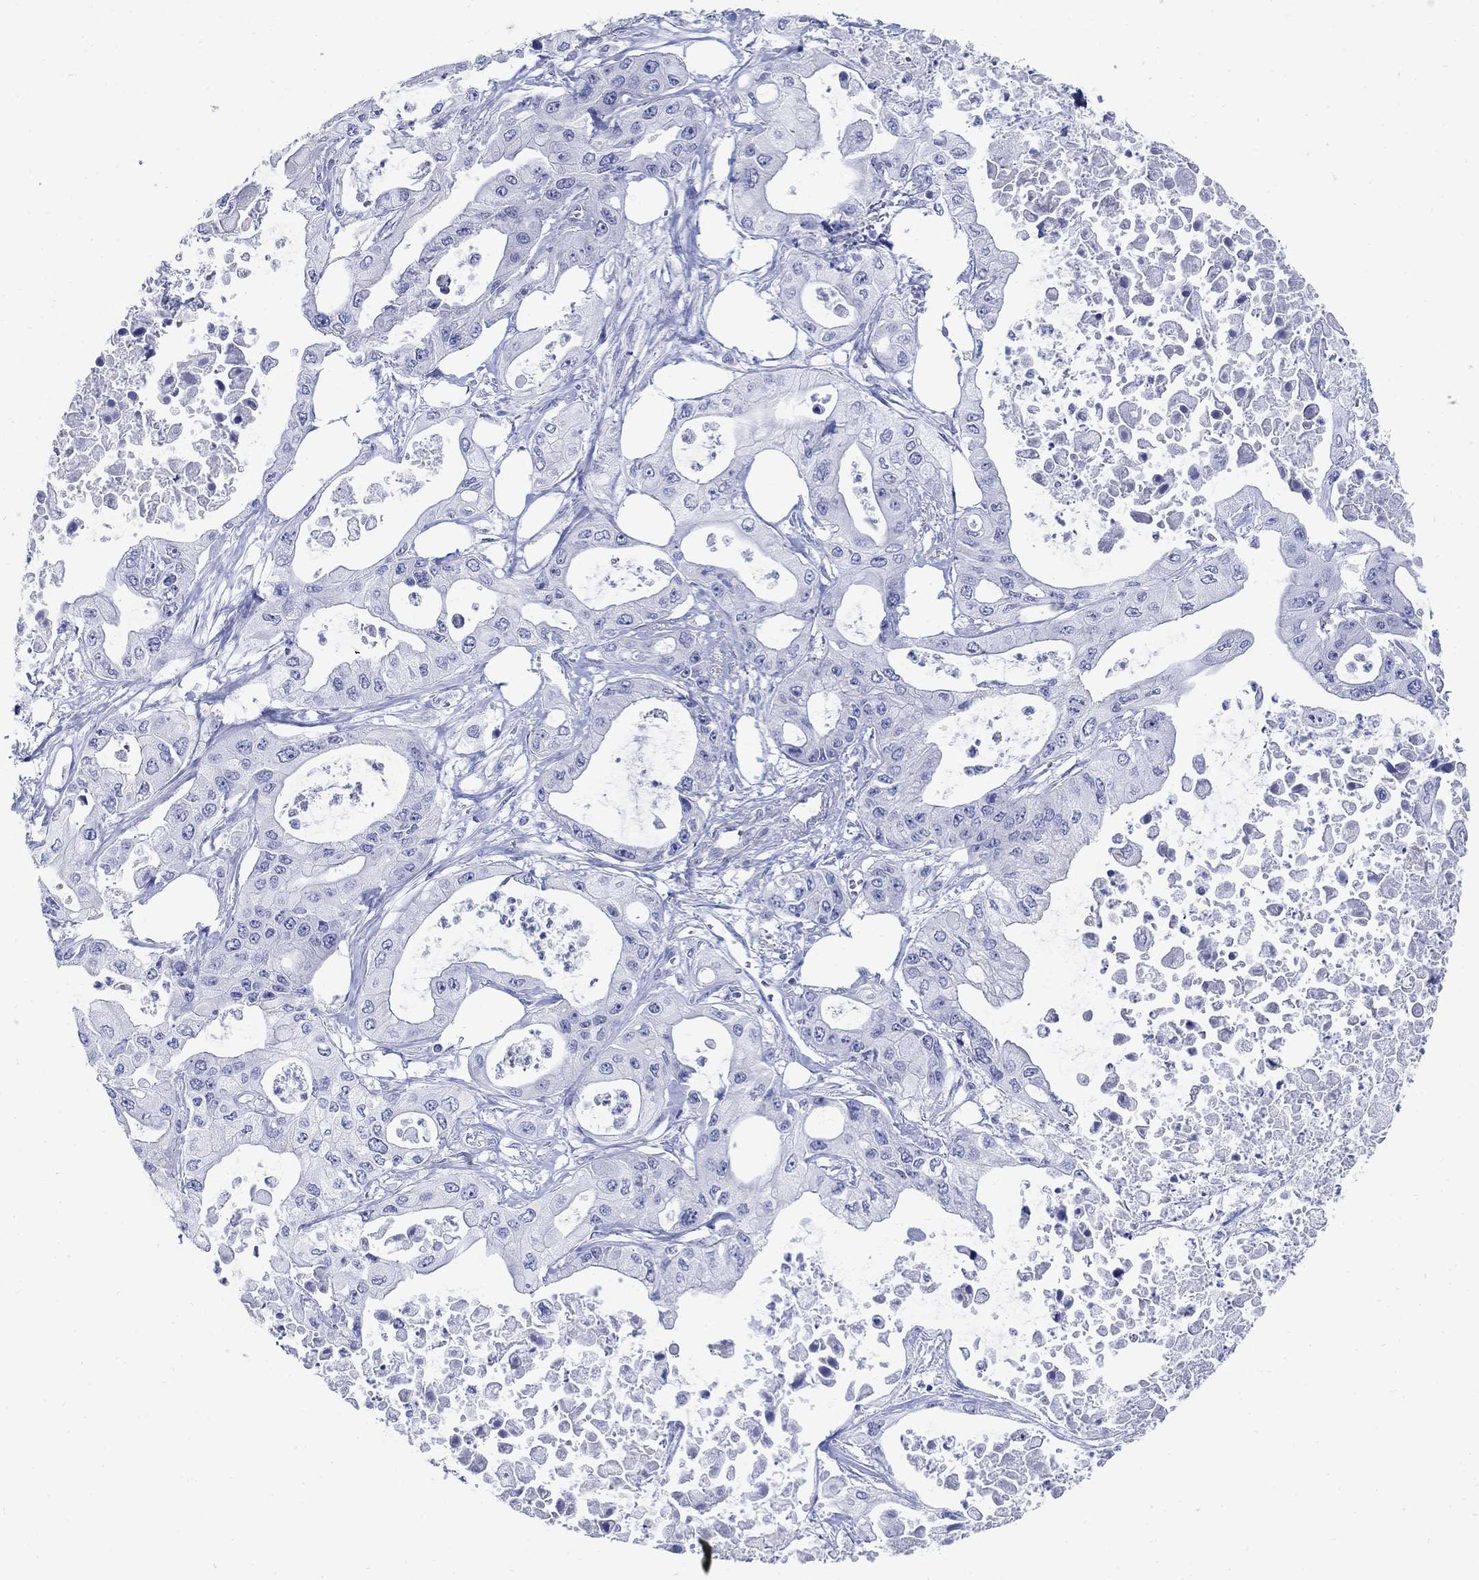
{"staining": {"intensity": "negative", "quantity": "none", "location": "none"}, "tissue": "pancreatic cancer", "cell_type": "Tumor cells", "image_type": "cancer", "snomed": [{"axis": "morphology", "description": "Adenocarcinoma, NOS"}, {"axis": "topography", "description": "Pancreas"}], "caption": "DAB immunohistochemical staining of human pancreatic cancer shows no significant staining in tumor cells.", "gene": "ZDHHC14", "patient": {"sex": "male", "age": 70}}